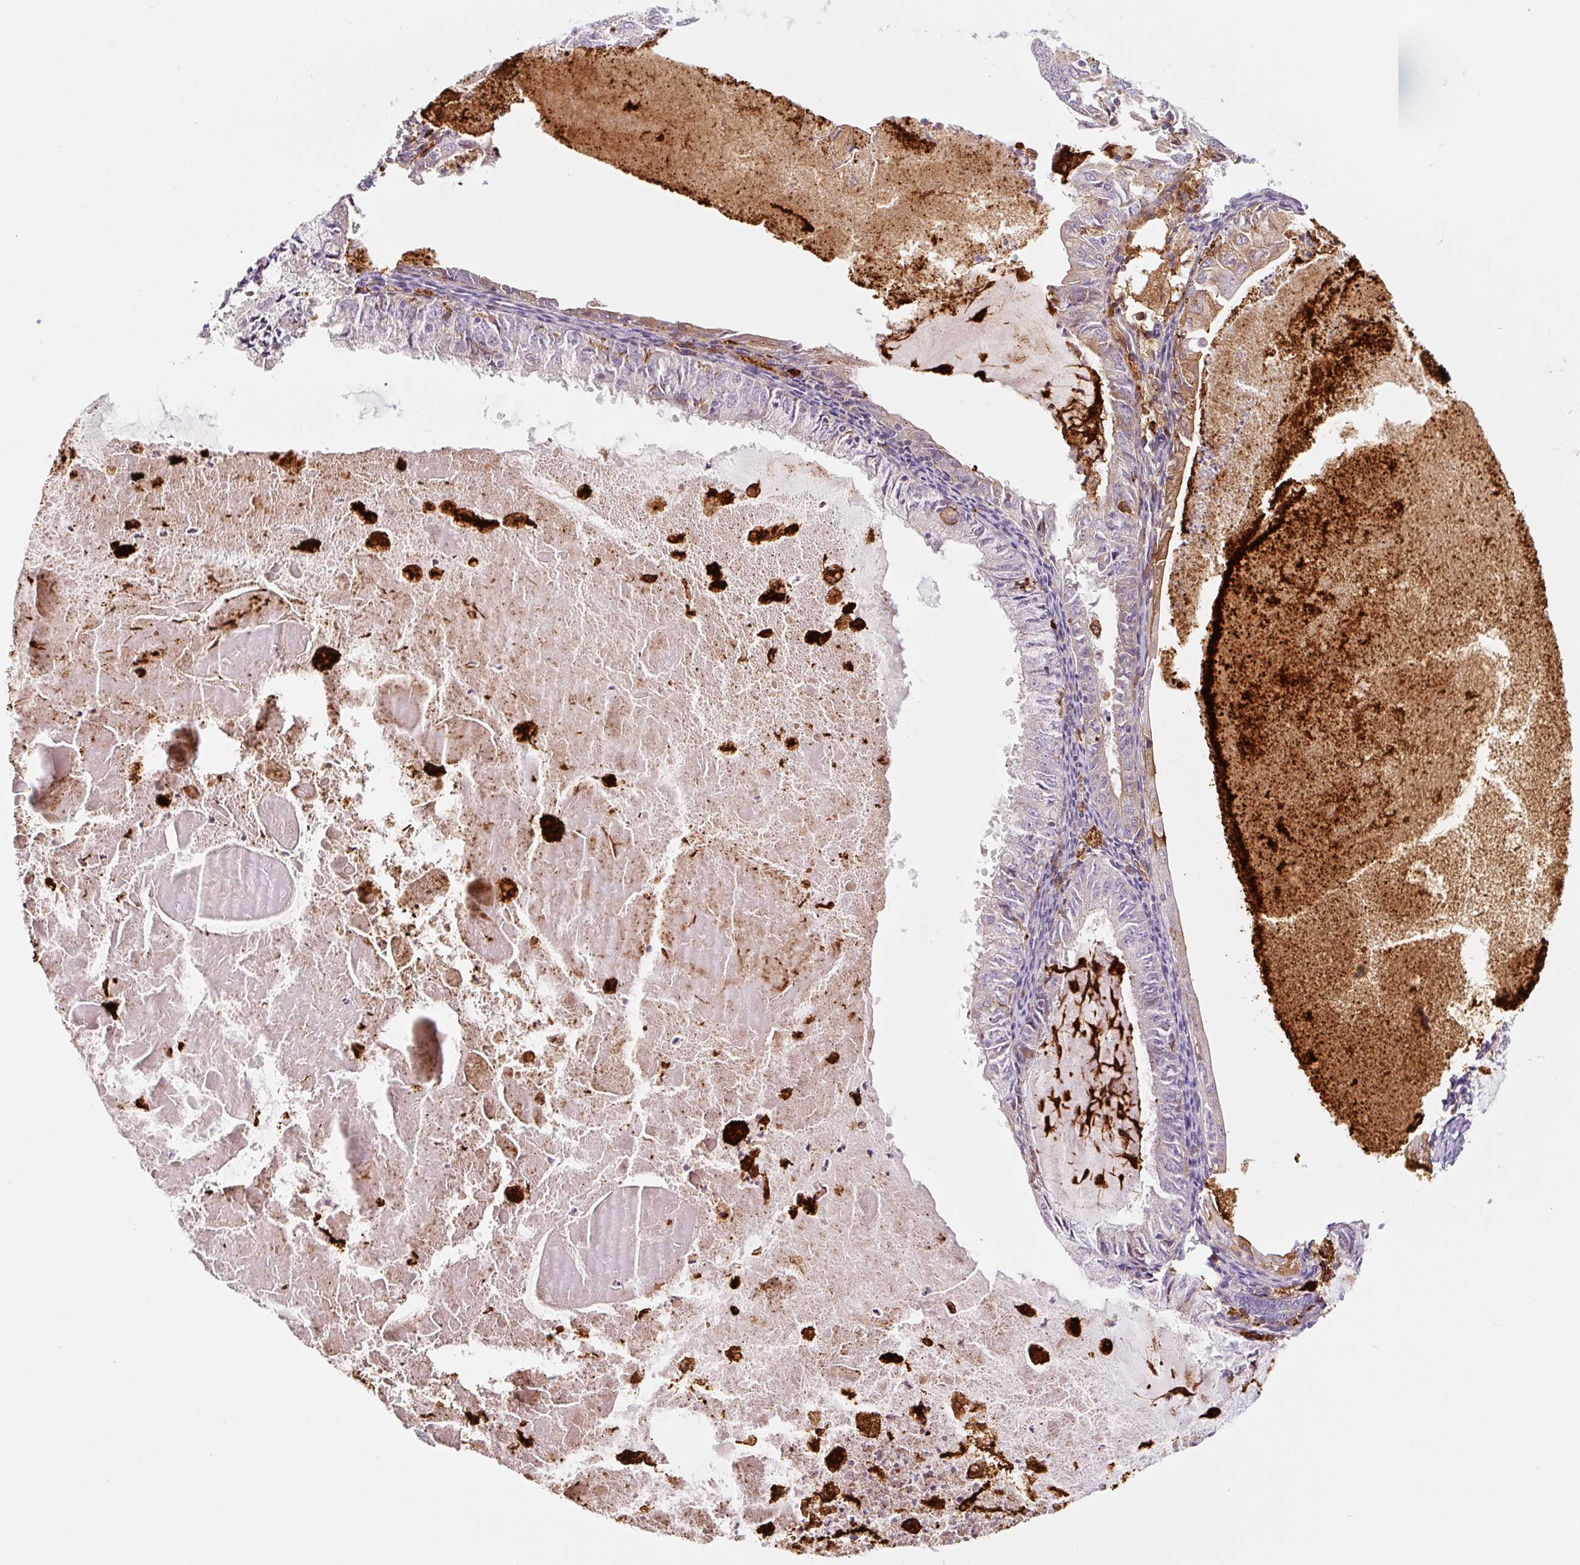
{"staining": {"intensity": "moderate", "quantity": "<25%", "location": "cytoplasmic/membranous"}, "tissue": "endometrial cancer", "cell_type": "Tumor cells", "image_type": "cancer", "snomed": [{"axis": "morphology", "description": "Adenocarcinoma, NOS"}, {"axis": "topography", "description": "Endometrium"}], "caption": "Protein positivity by immunohistochemistry (IHC) shows moderate cytoplasmic/membranous staining in approximately <25% of tumor cells in endometrial cancer (adenocarcinoma). Using DAB (brown) and hematoxylin (blue) stains, captured at high magnification using brightfield microscopy.", "gene": "FUT10", "patient": {"sex": "female", "age": 57}}